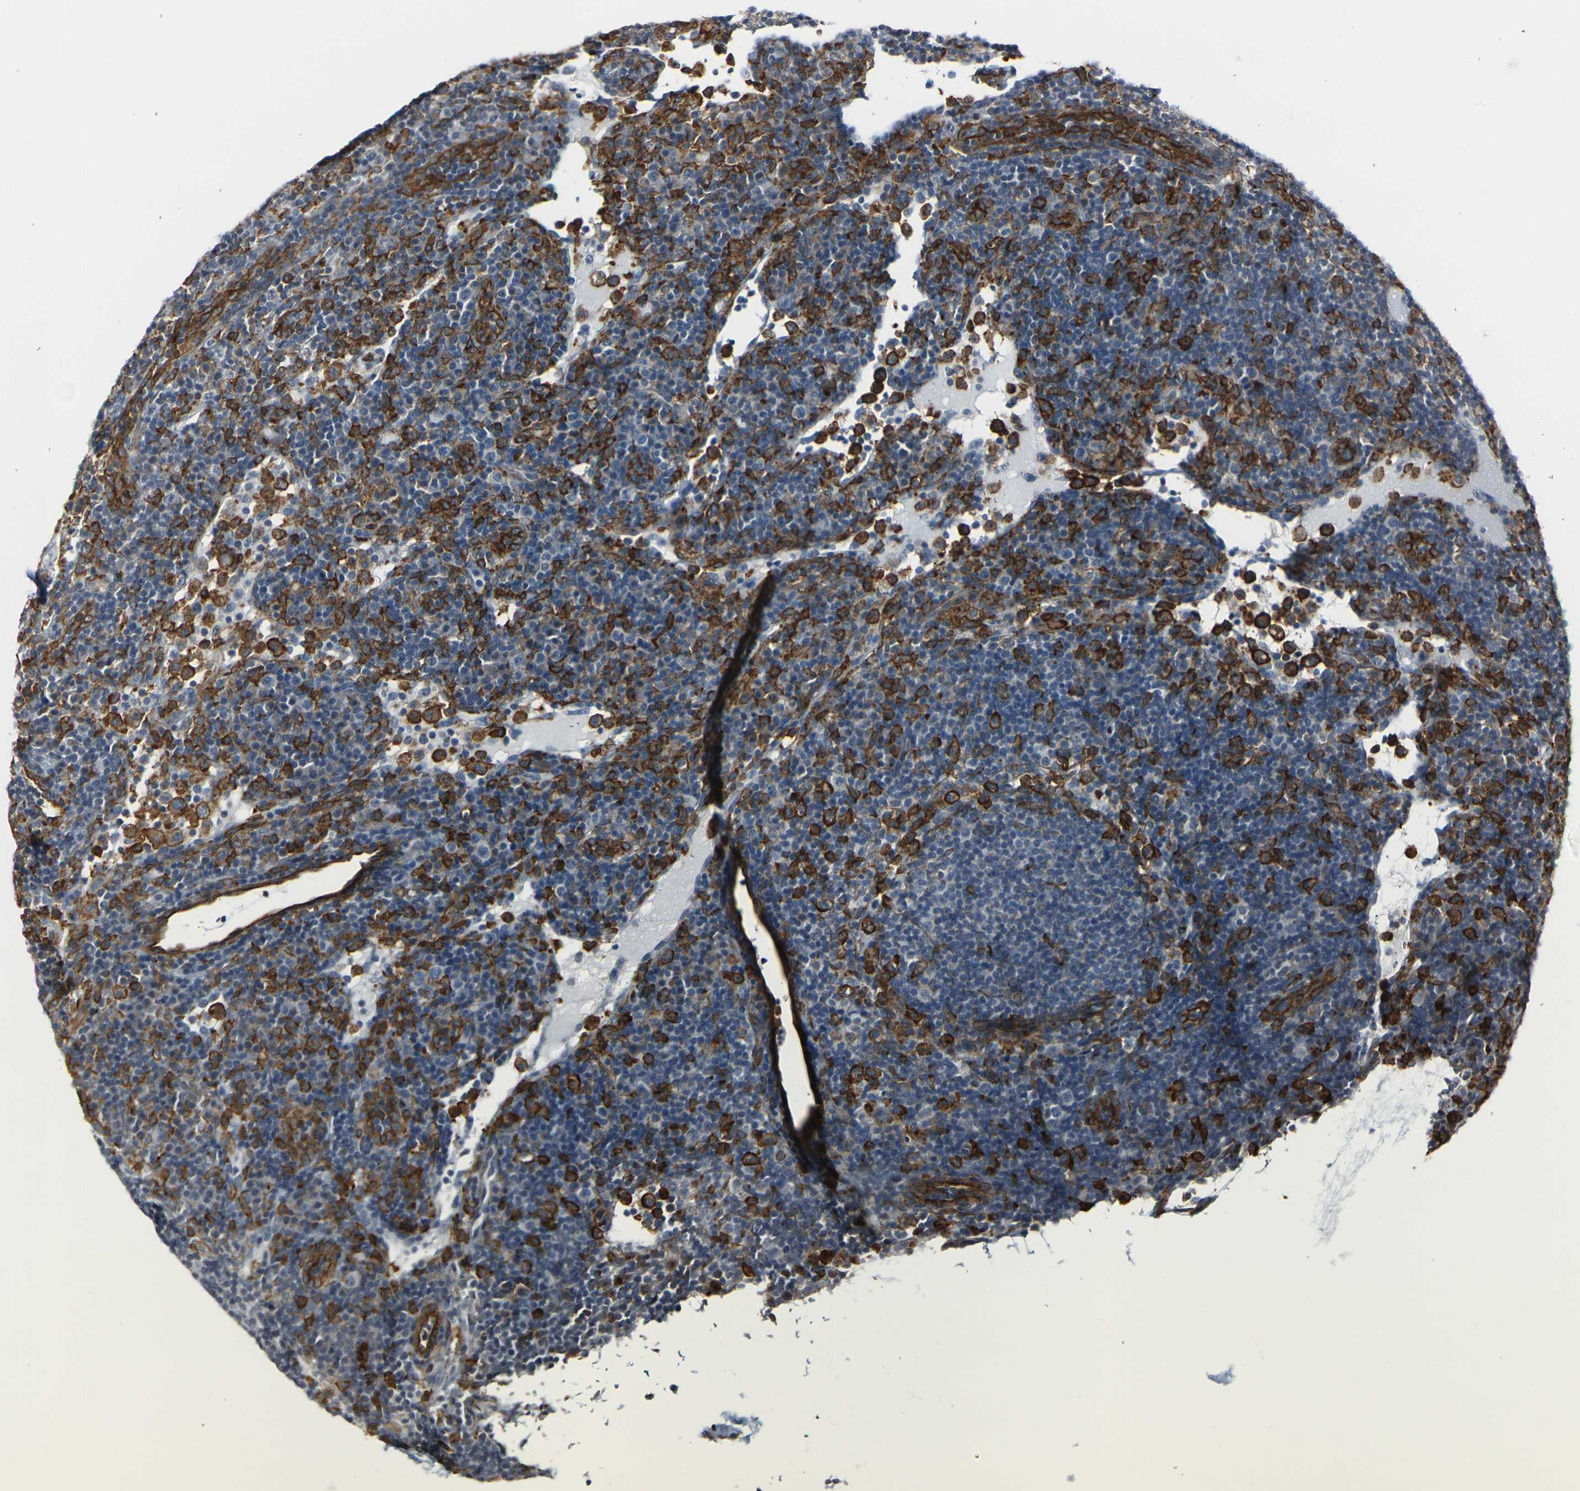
{"staining": {"intensity": "negative", "quantity": "none", "location": "none"}, "tissue": "lymph node", "cell_type": "Germinal center cells", "image_type": "normal", "snomed": [{"axis": "morphology", "description": "Normal tissue, NOS"}, {"axis": "topography", "description": "Lymph node"}], "caption": "Lymph node was stained to show a protein in brown. There is no significant staining in germinal center cells. (DAB (3,3'-diaminobenzidine) immunohistochemistry (IHC) visualized using brightfield microscopy, high magnification).", "gene": "MYOF", "patient": {"sex": "female", "age": 53}}